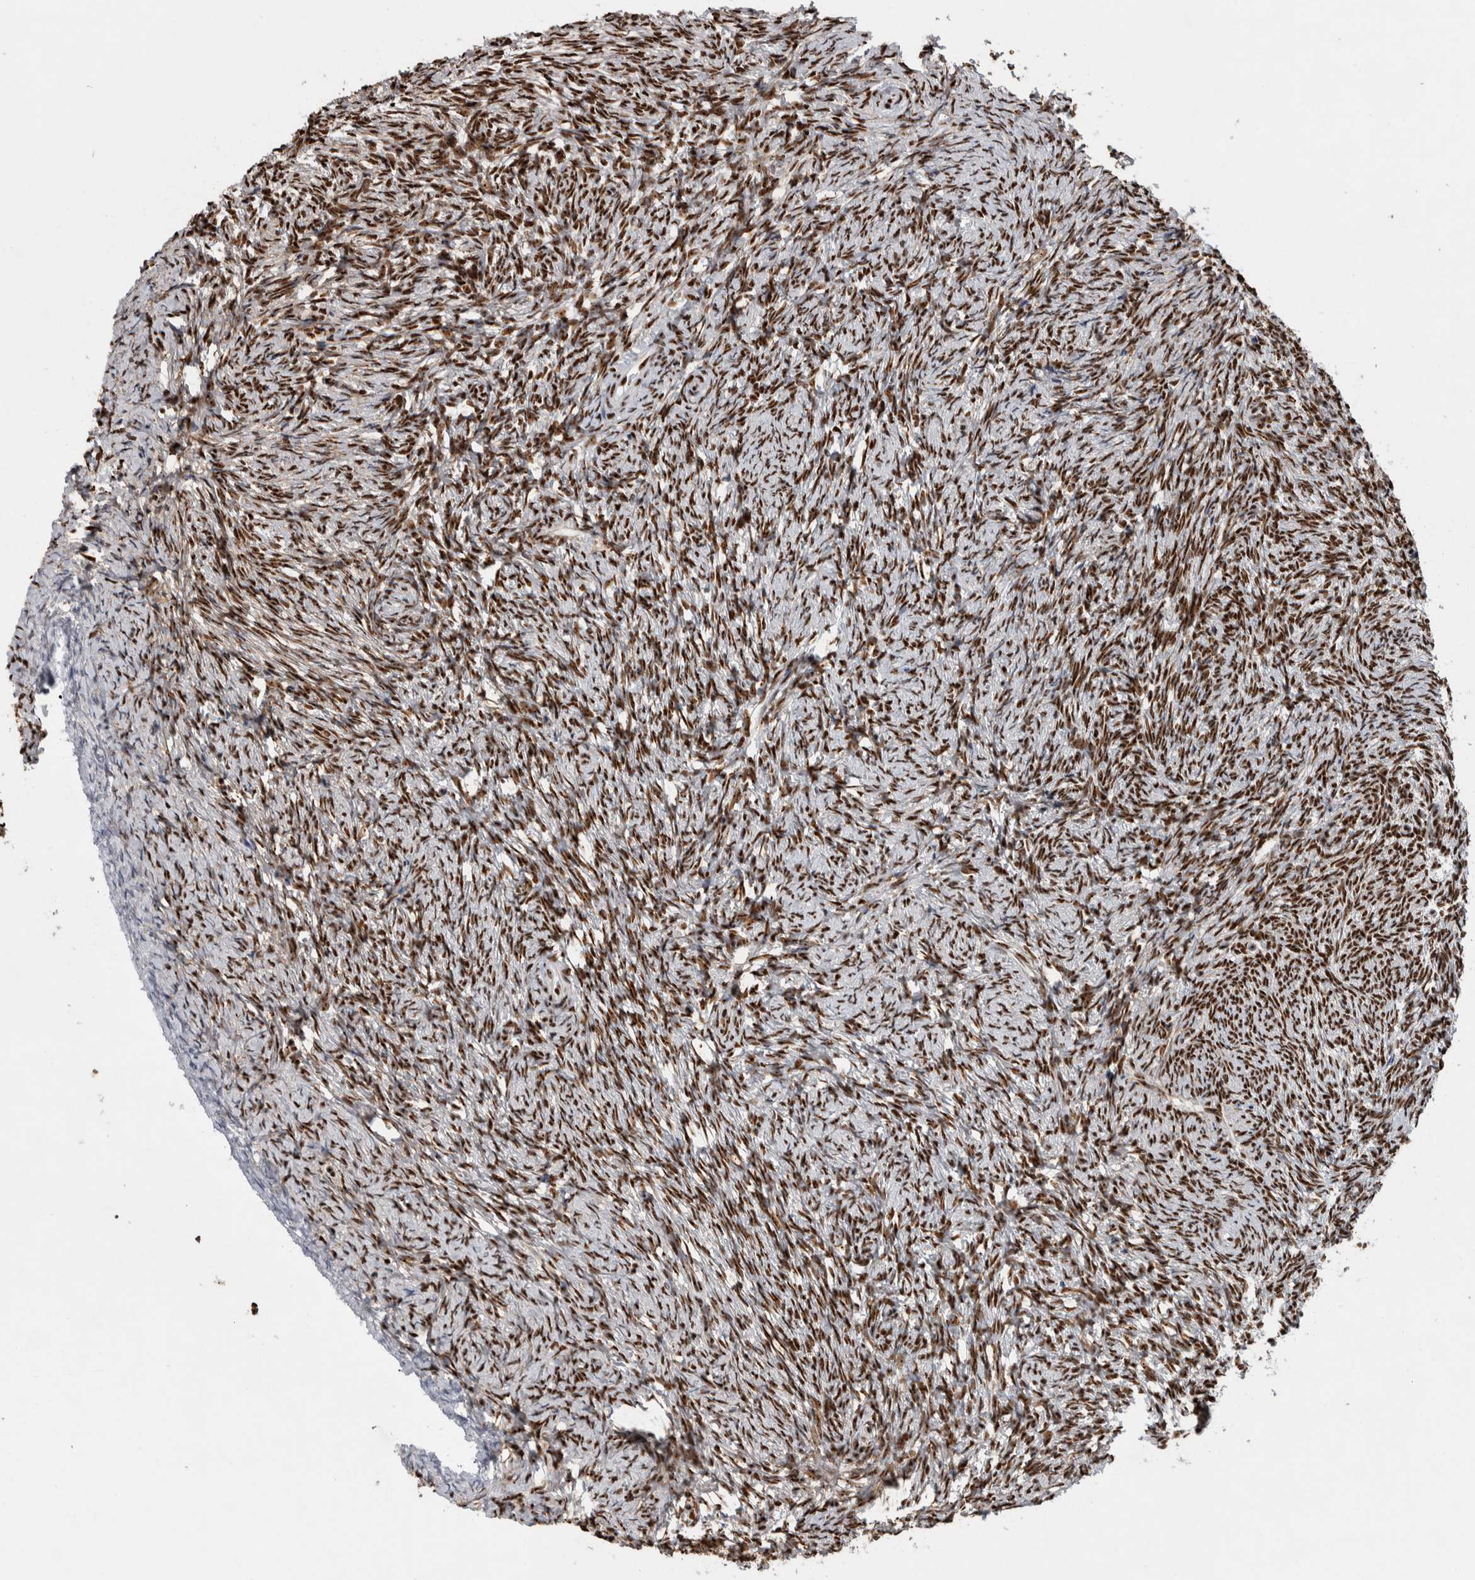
{"staining": {"intensity": "strong", "quantity": ">75%", "location": "nuclear"}, "tissue": "ovary", "cell_type": "Follicle cells", "image_type": "normal", "snomed": [{"axis": "morphology", "description": "Normal tissue, NOS"}, {"axis": "topography", "description": "Ovary"}], "caption": "This histopathology image exhibits IHC staining of unremarkable ovary, with high strong nuclear expression in about >75% of follicle cells.", "gene": "NCL", "patient": {"sex": "female", "age": 41}}